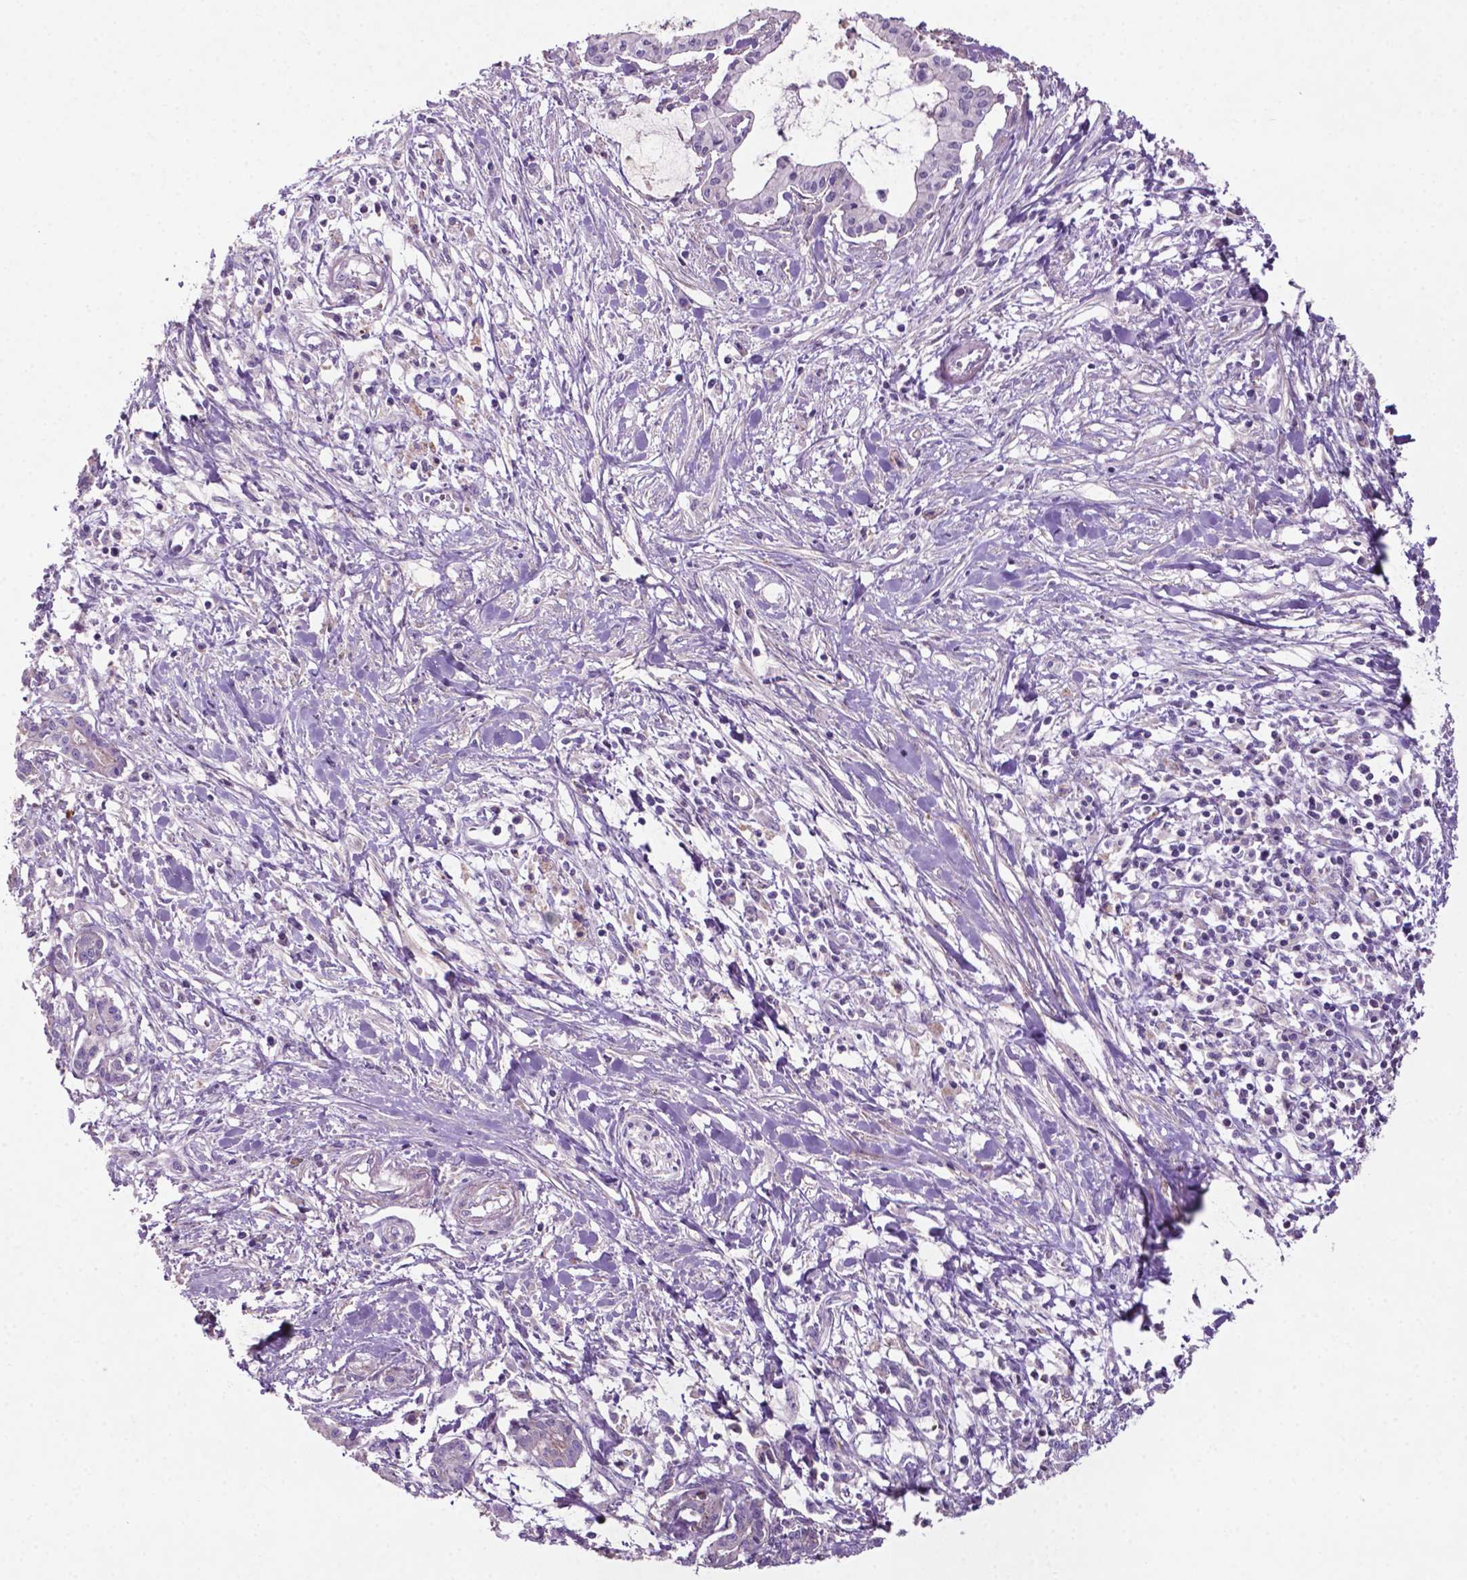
{"staining": {"intensity": "negative", "quantity": "none", "location": "none"}, "tissue": "pancreatic cancer", "cell_type": "Tumor cells", "image_type": "cancer", "snomed": [{"axis": "morphology", "description": "Adenocarcinoma, NOS"}, {"axis": "topography", "description": "Pancreas"}], "caption": "IHC micrograph of pancreatic adenocarcinoma stained for a protein (brown), which reveals no expression in tumor cells.", "gene": "BMP4", "patient": {"sex": "male", "age": 48}}